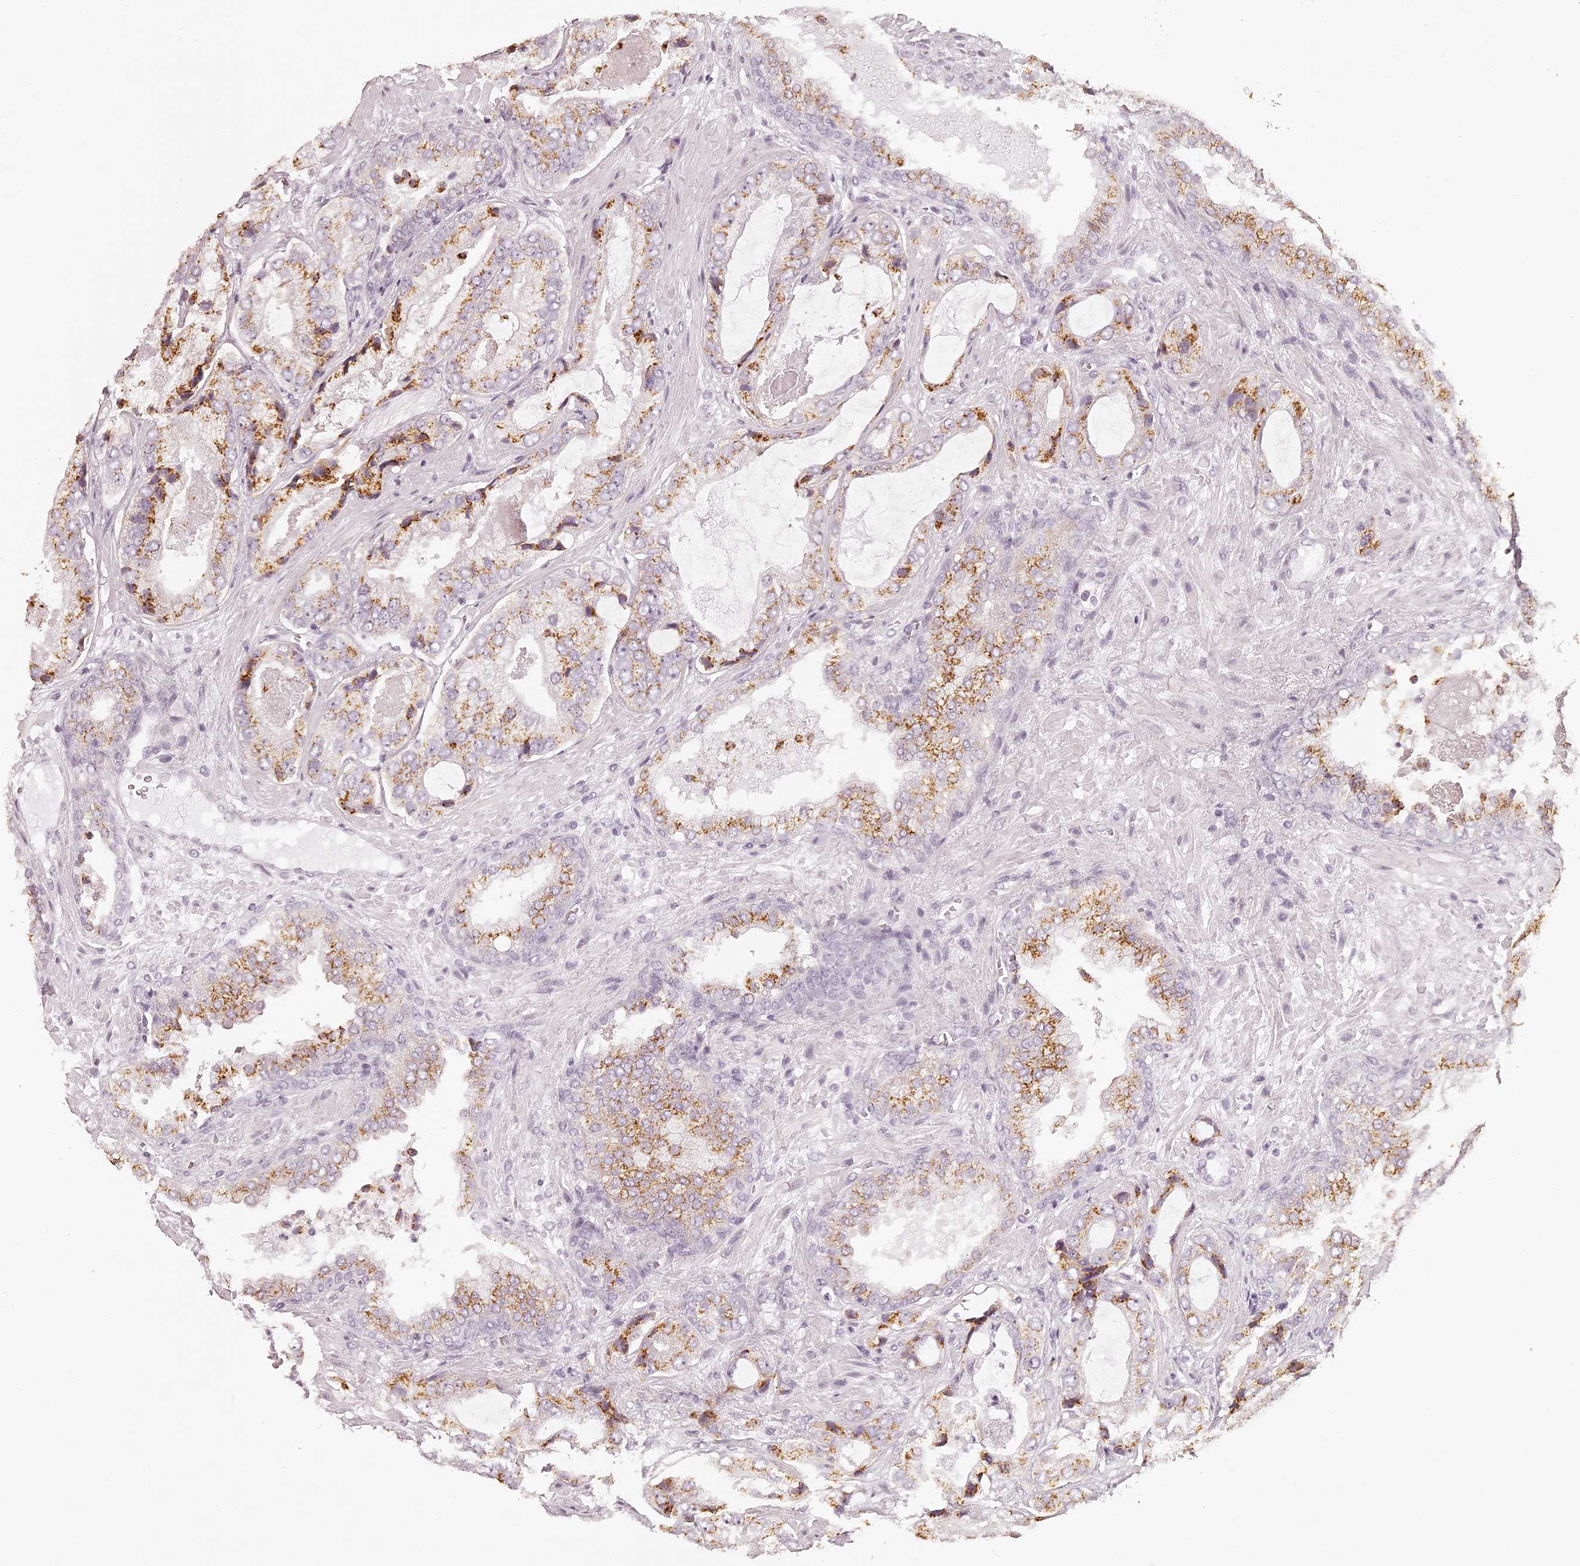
{"staining": {"intensity": "moderate", "quantity": ">75%", "location": "cytoplasmic/membranous"}, "tissue": "prostate cancer", "cell_type": "Tumor cells", "image_type": "cancer", "snomed": [{"axis": "morphology", "description": "Normal tissue, NOS"}, {"axis": "morphology", "description": "Adenocarcinoma, High grade"}, {"axis": "topography", "description": "Prostate"}, {"axis": "topography", "description": "Peripheral nerve tissue"}], "caption": "Brown immunohistochemical staining in prostate high-grade adenocarcinoma reveals moderate cytoplasmic/membranous expression in about >75% of tumor cells.", "gene": "ELAPOR1", "patient": {"sex": "male", "age": 59}}